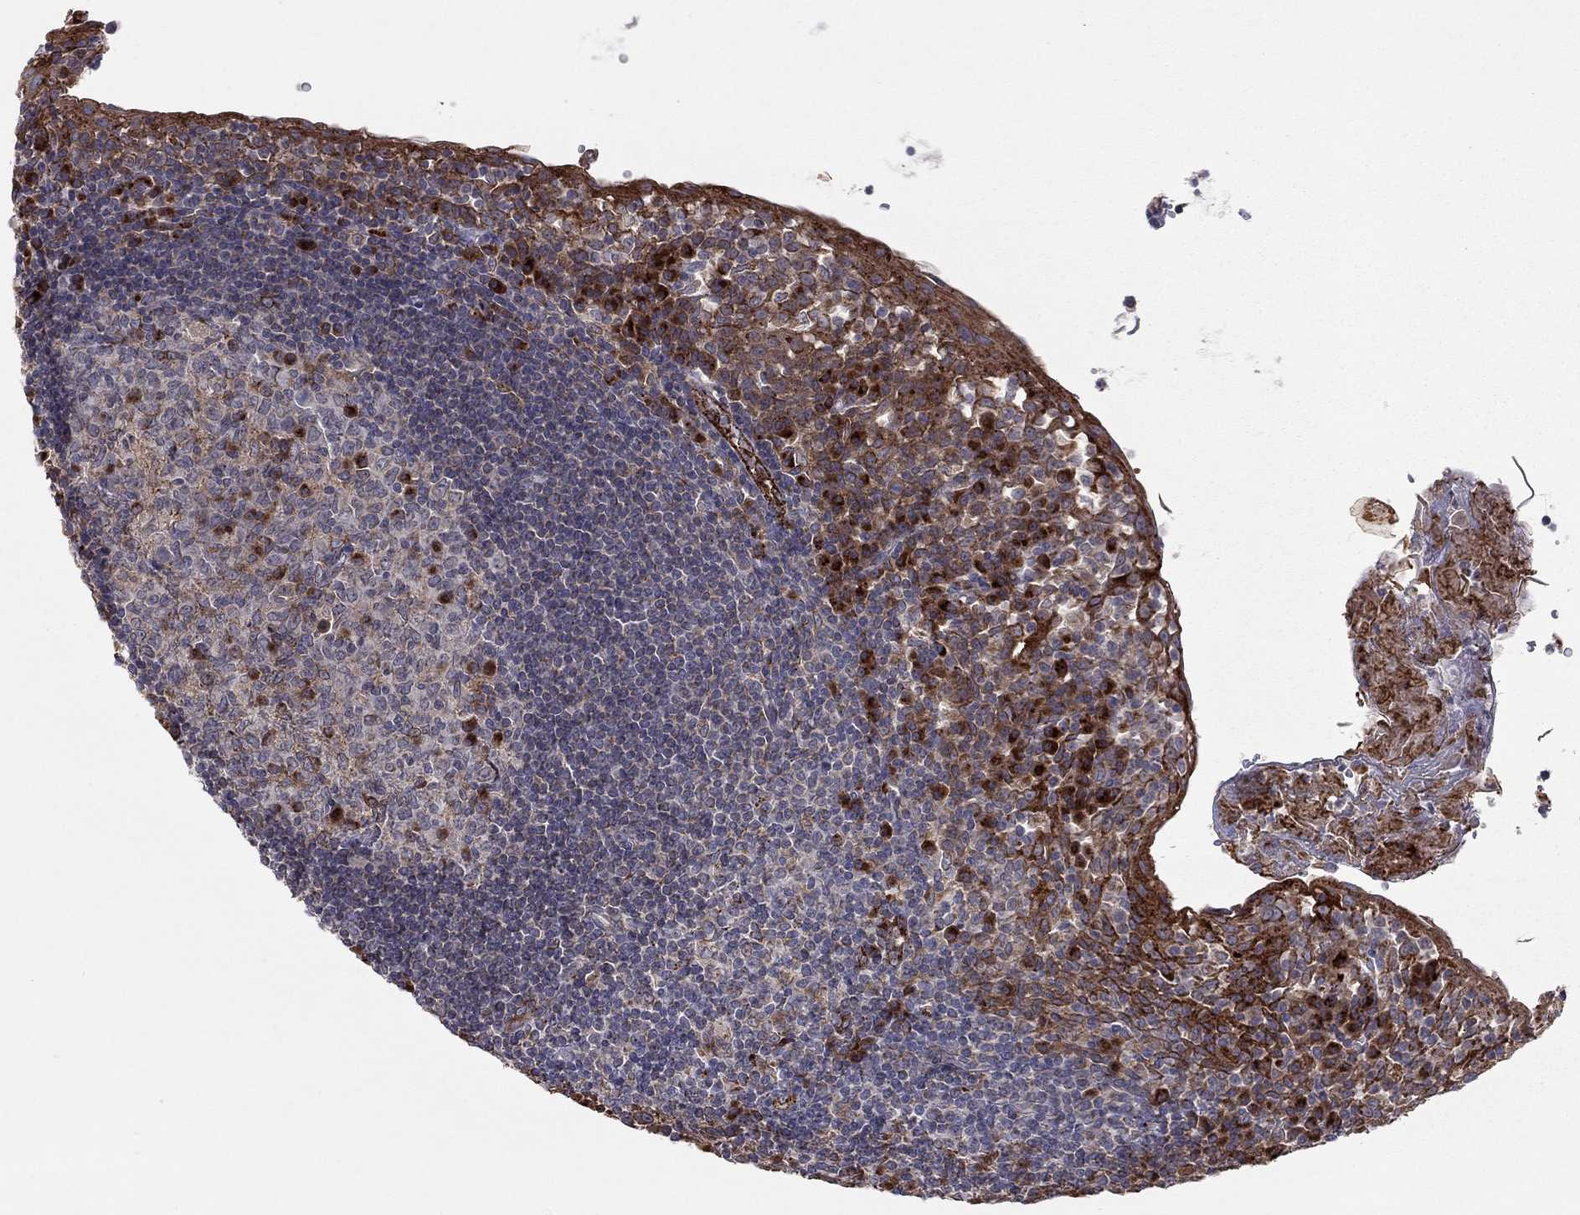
{"staining": {"intensity": "strong", "quantity": "<25%", "location": "cytoplasmic/membranous"}, "tissue": "tonsil", "cell_type": "Germinal center cells", "image_type": "normal", "snomed": [{"axis": "morphology", "description": "Normal tissue, NOS"}, {"axis": "topography", "description": "Tonsil"}], "caption": "This photomicrograph demonstrates immunohistochemistry staining of benign tonsil, with medium strong cytoplasmic/membranous positivity in about <25% of germinal center cells.", "gene": "YIF1A", "patient": {"sex": "female", "age": 13}}